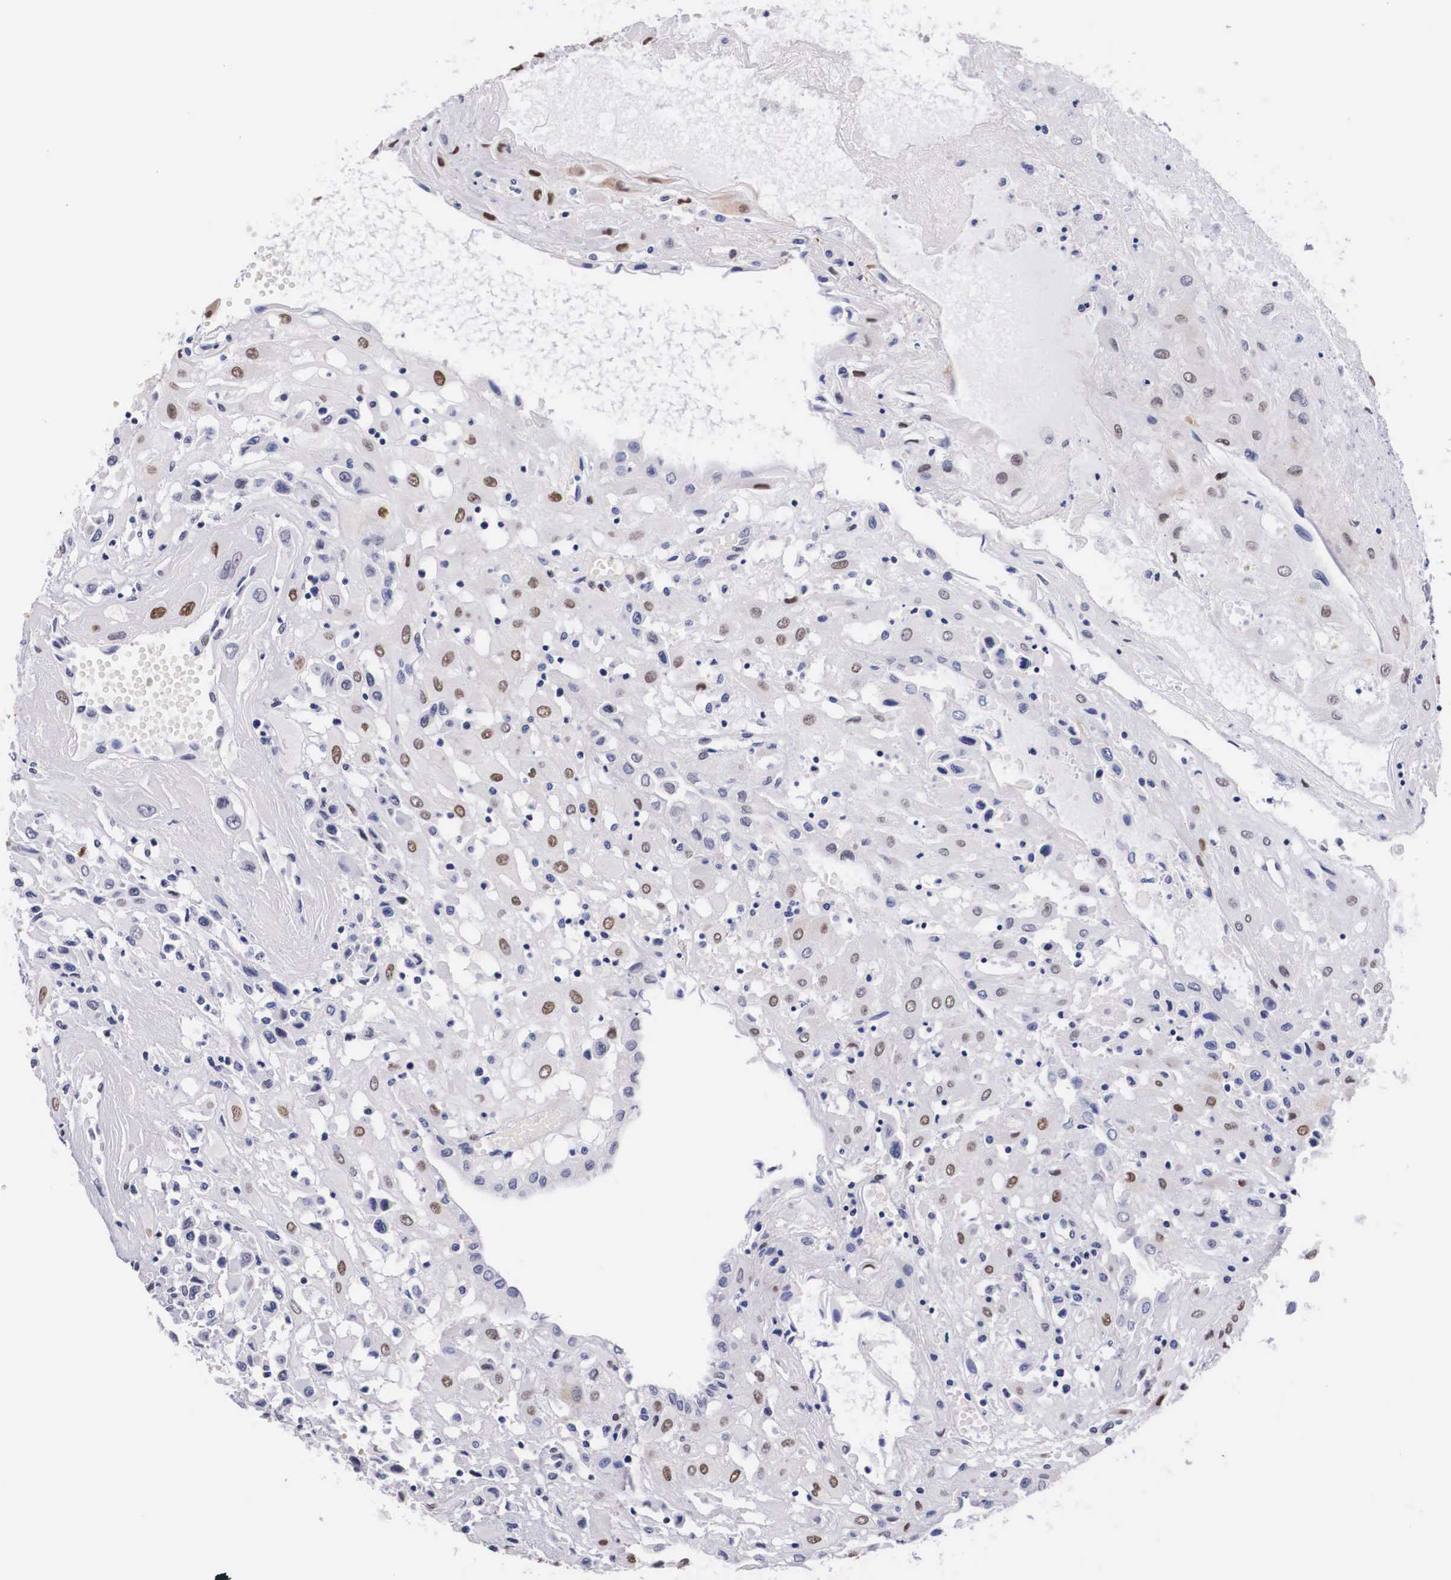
{"staining": {"intensity": "moderate", "quantity": "<25%", "location": "nuclear"}, "tissue": "placenta", "cell_type": "Decidual cells", "image_type": "normal", "snomed": [{"axis": "morphology", "description": "Normal tissue, NOS"}, {"axis": "topography", "description": "Placenta"}], "caption": "IHC (DAB) staining of benign human placenta demonstrates moderate nuclear protein positivity in about <25% of decidual cells.", "gene": "KHDRBS3", "patient": {"sex": "female", "age": 31}}